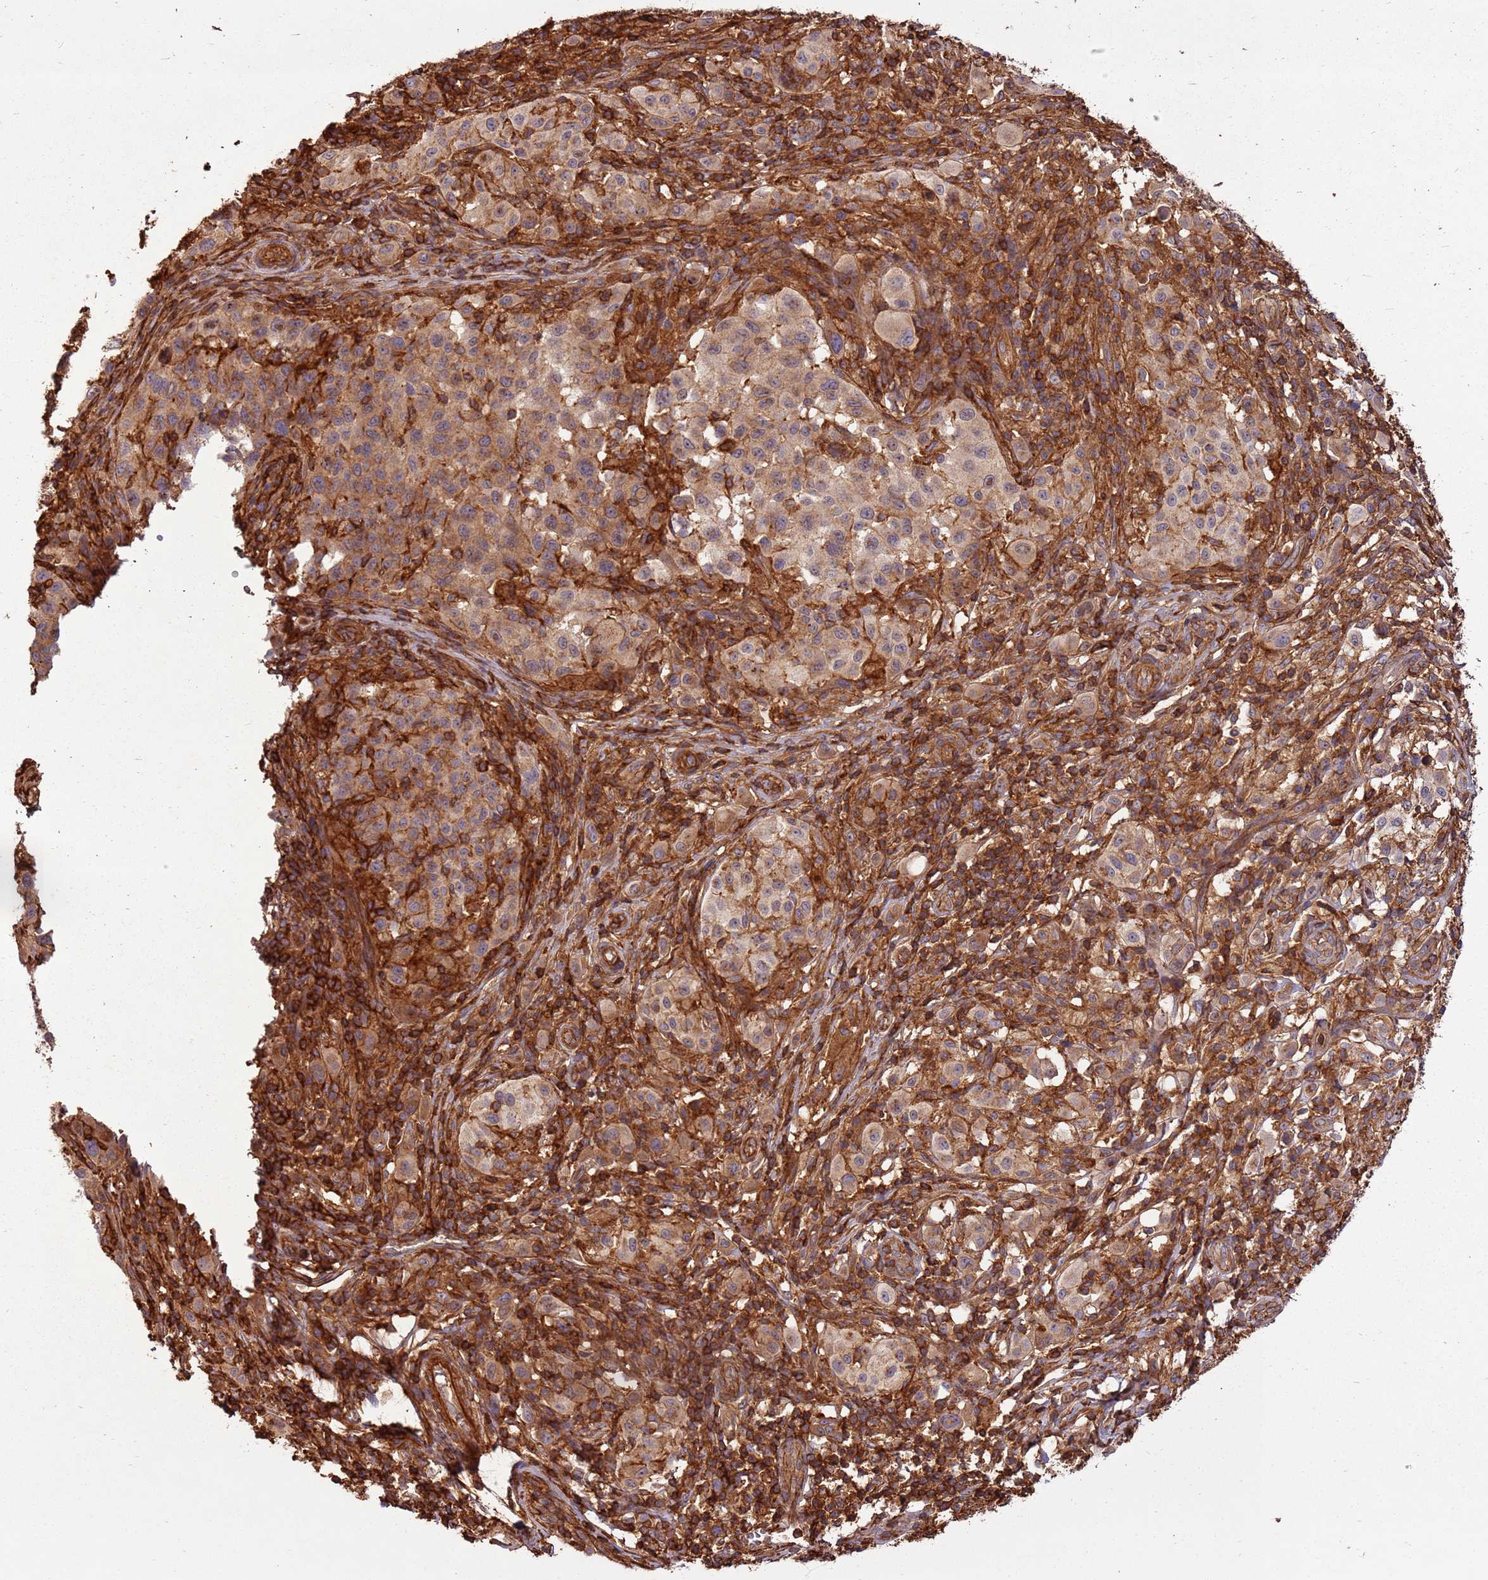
{"staining": {"intensity": "weak", "quantity": ">75%", "location": "cytoplasmic/membranous"}, "tissue": "melanoma", "cell_type": "Tumor cells", "image_type": "cancer", "snomed": [{"axis": "morphology", "description": "Malignant melanoma, NOS"}, {"axis": "topography", "description": "Skin"}], "caption": "Malignant melanoma stained for a protein shows weak cytoplasmic/membranous positivity in tumor cells.", "gene": "ACVR2A", "patient": {"sex": "male", "age": 68}}